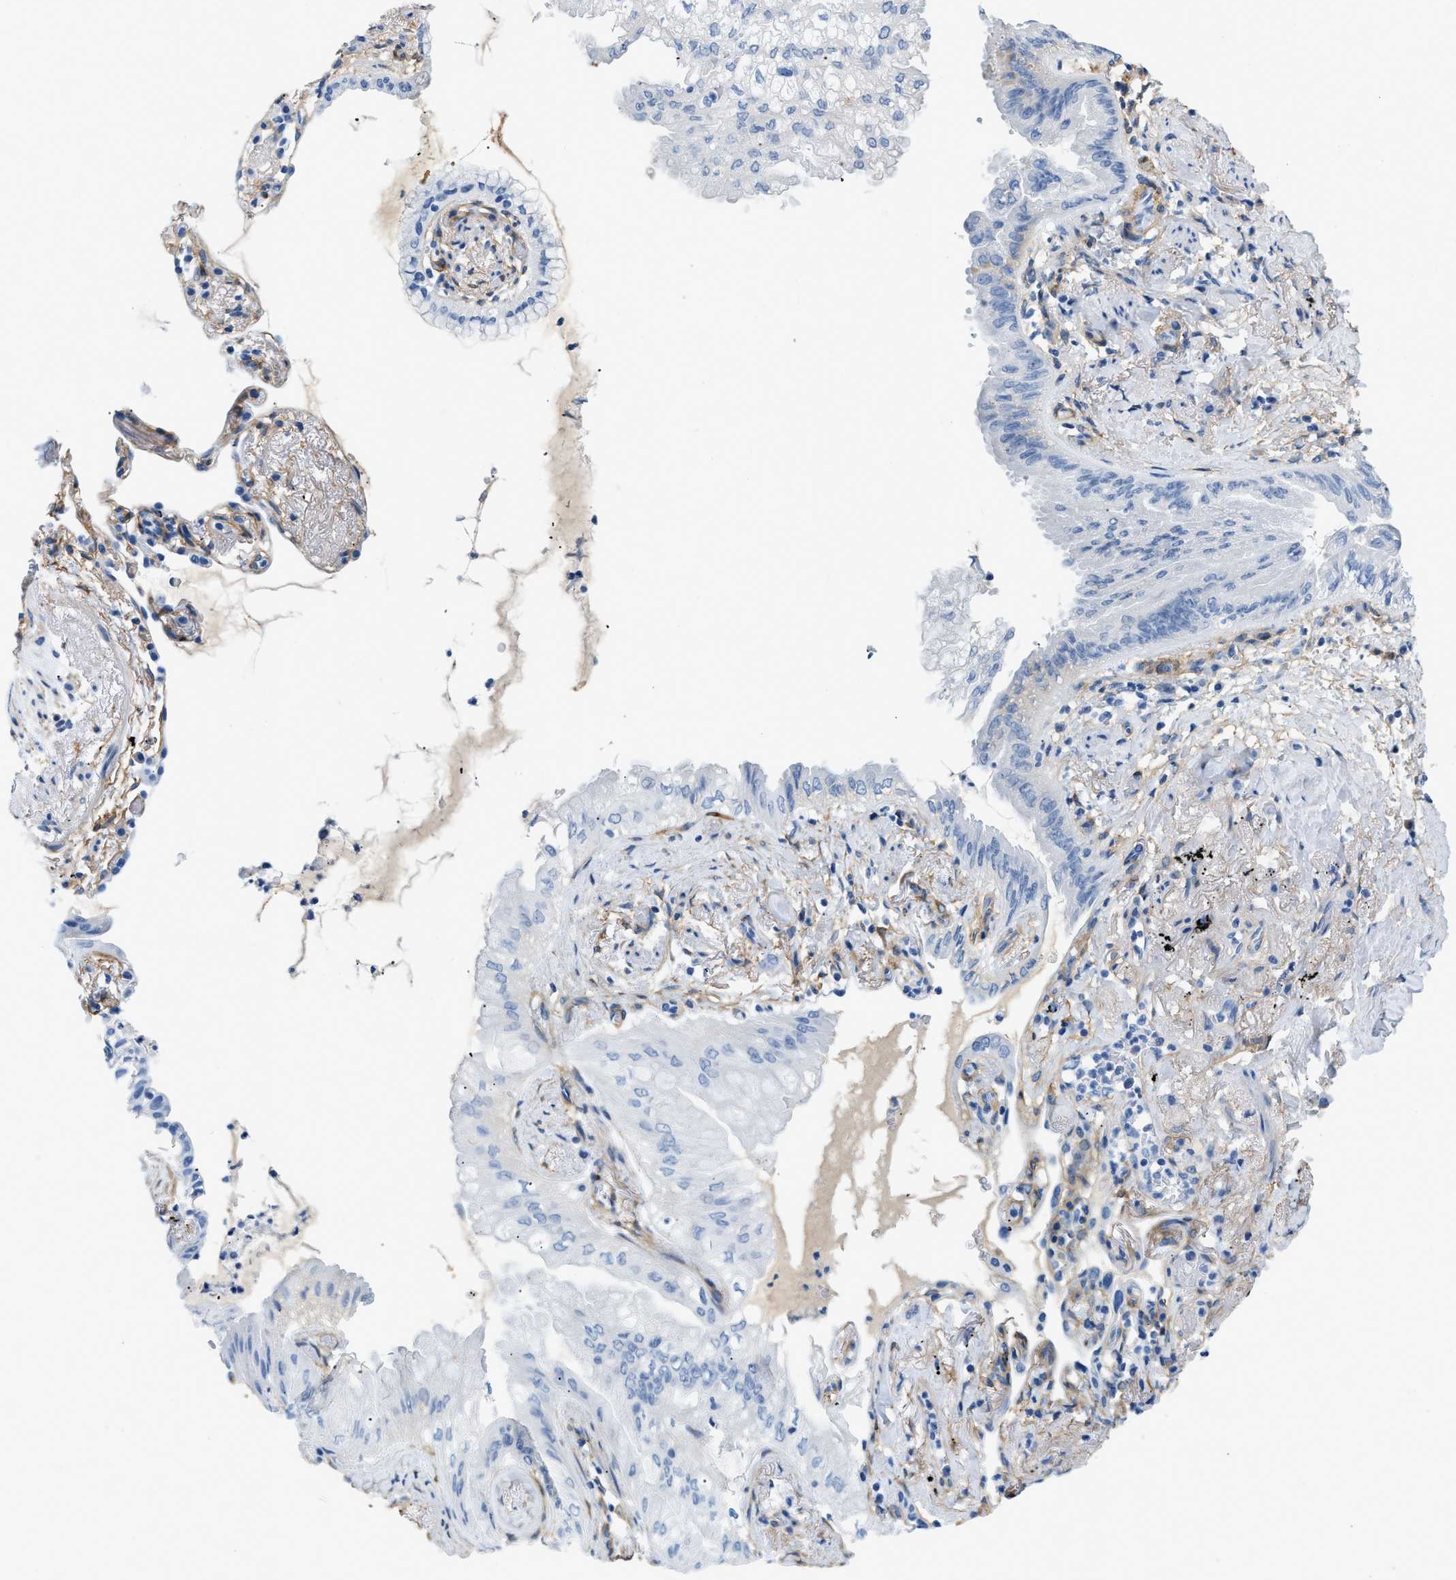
{"staining": {"intensity": "negative", "quantity": "none", "location": "none"}, "tissue": "lung cancer", "cell_type": "Tumor cells", "image_type": "cancer", "snomed": [{"axis": "morphology", "description": "Normal tissue, NOS"}, {"axis": "morphology", "description": "Adenocarcinoma, NOS"}, {"axis": "topography", "description": "Bronchus"}, {"axis": "topography", "description": "Lung"}], "caption": "An immunohistochemistry (IHC) photomicrograph of lung adenocarcinoma is shown. There is no staining in tumor cells of lung adenocarcinoma. (DAB immunohistochemistry (IHC) visualized using brightfield microscopy, high magnification).", "gene": "PDGFRB", "patient": {"sex": "female", "age": 70}}